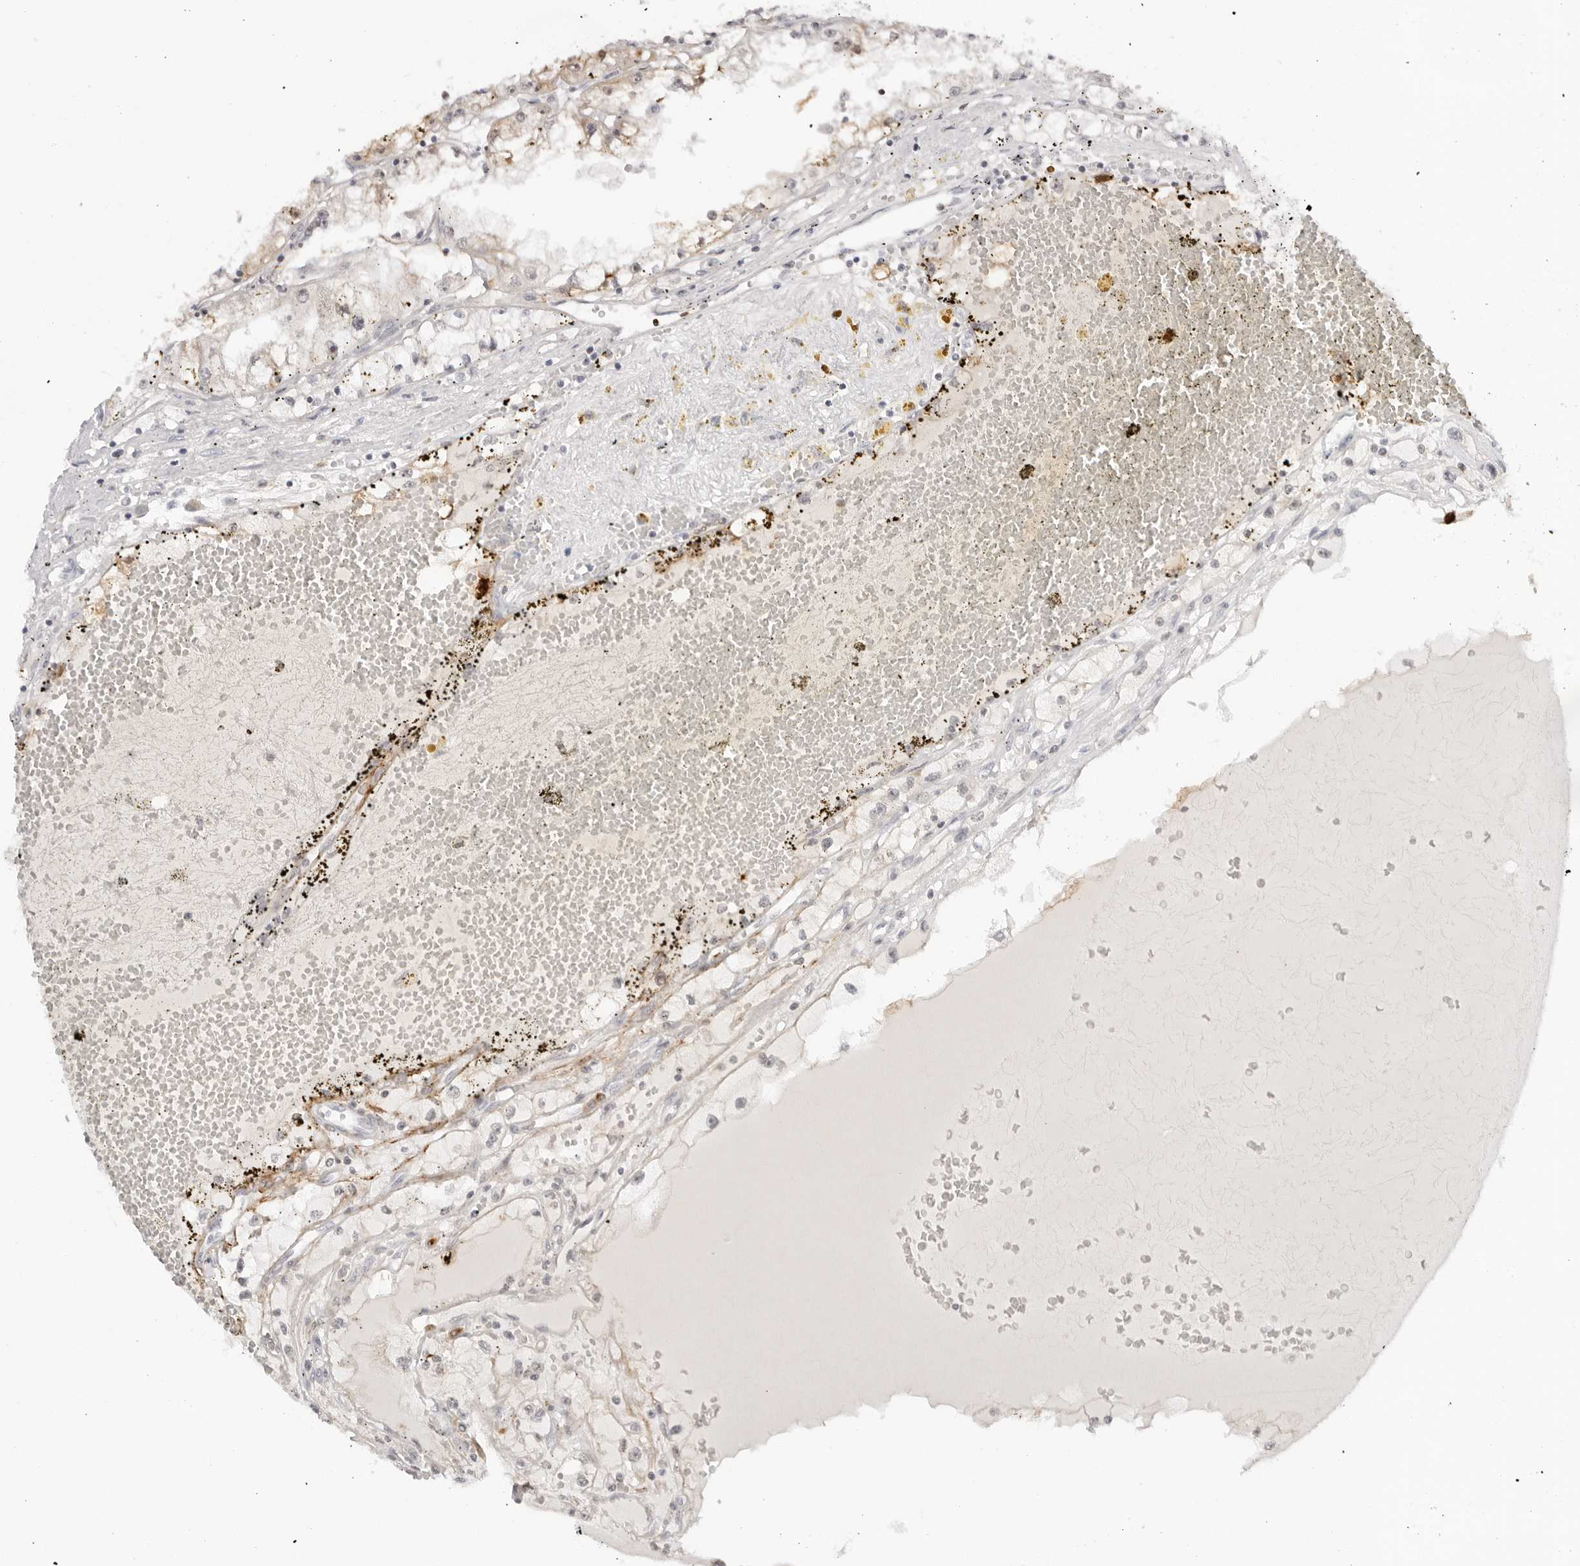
{"staining": {"intensity": "negative", "quantity": "none", "location": "none"}, "tissue": "renal cancer", "cell_type": "Tumor cells", "image_type": "cancer", "snomed": [{"axis": "morphology", "description": "Adenocarcinoma, NOS"}, {"axis": "topography", "description": "Kidney"}], "caption": "This is an IHC image of renal cancer (adenocarcinoma). There is no expression in tumor cells.", "gene": "RNF146", "patient": {"sex": "male", "age": 56}}